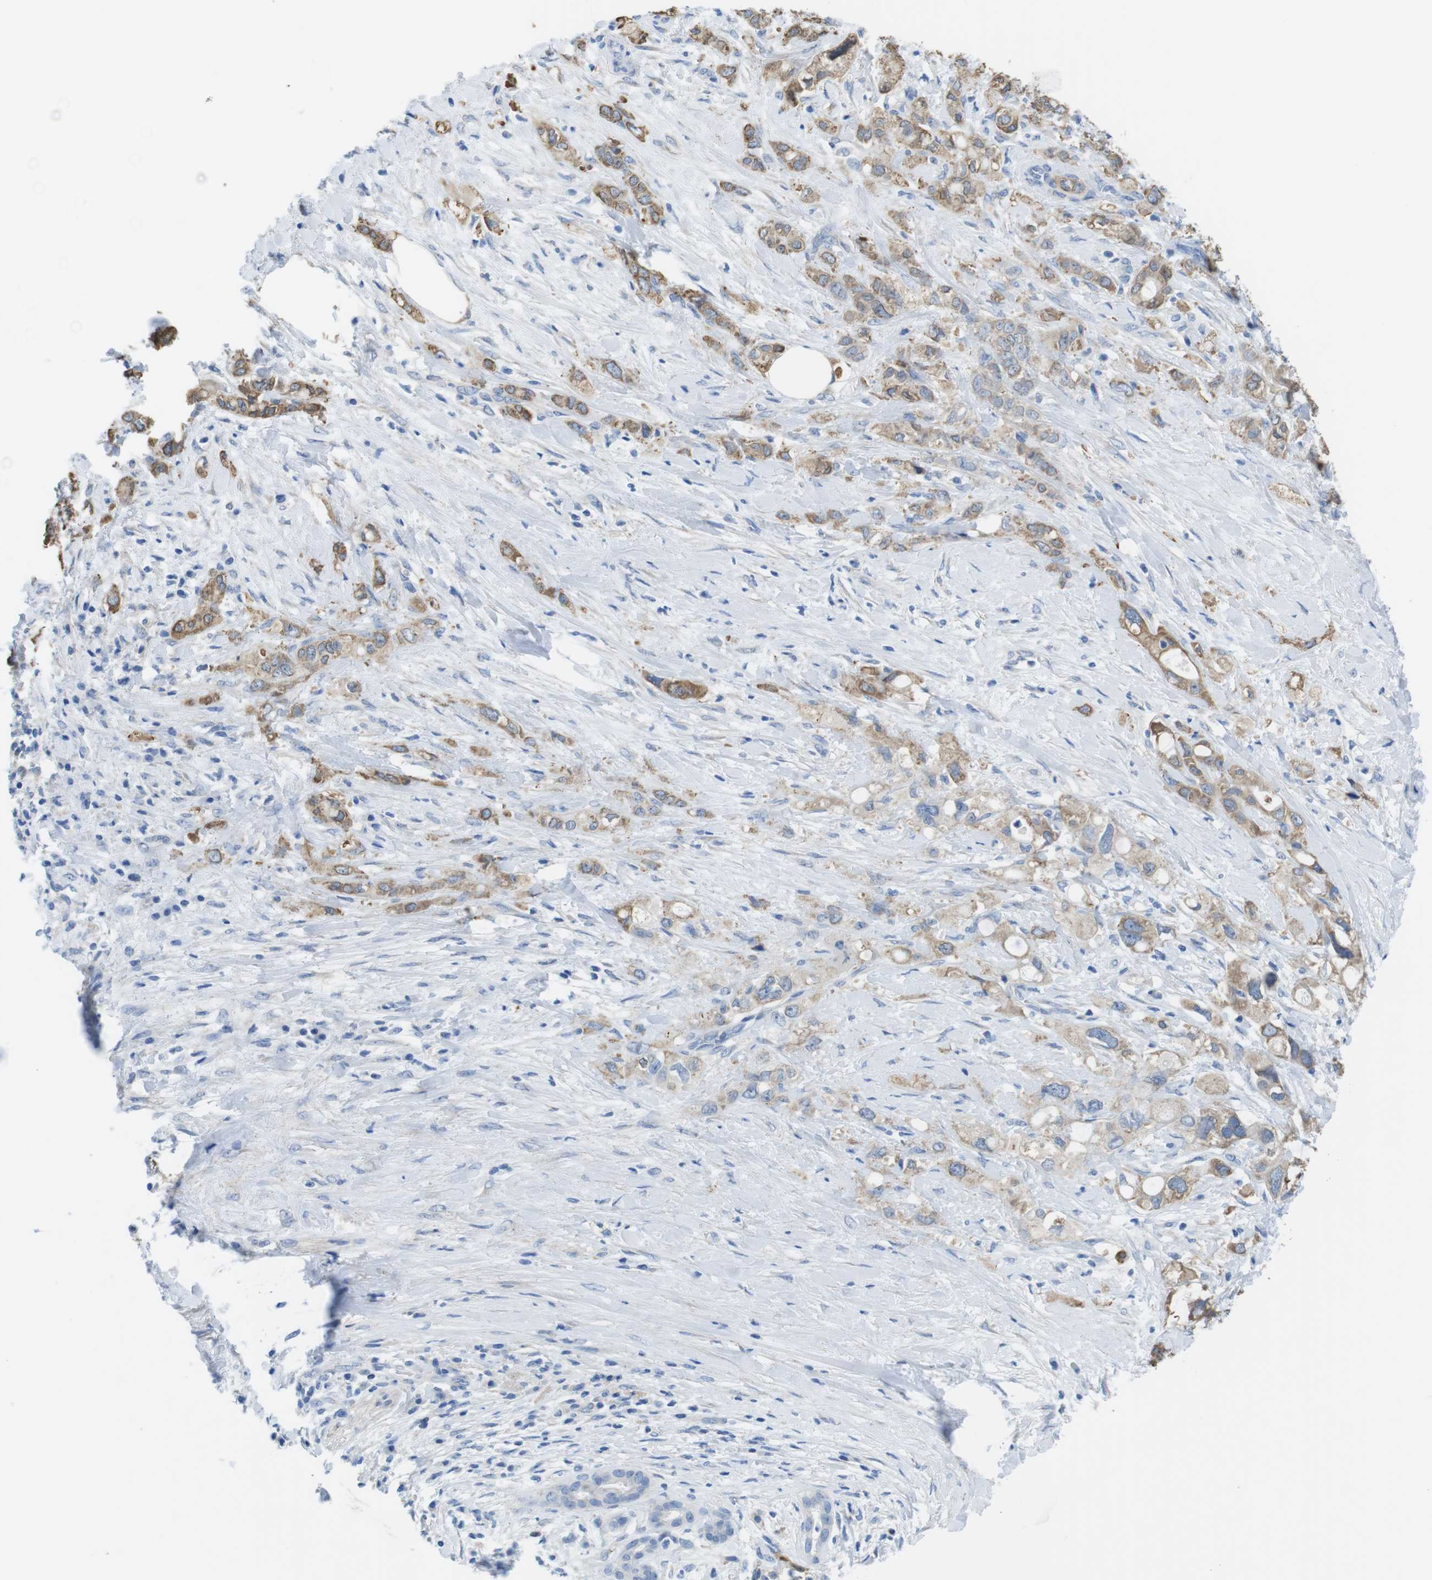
{"staining": {"intensity": "moderate", "quantity": ">75%", "location": "cytoplasmic/membranous"}, "tissue": "pancreatic cancer", "cell_type": "Tumor cells", "image_type": "cancer", "snomed": [{"axis": "morphology", "description": "Adenocarcinoma, NOS"}, {"axis": "topography", "description": "Pancreas"}], "caption": "Tumor cells reveal medium levels of moderate cytoplasmic/membranous expression in approximately >75% of cells in human pancreatic adenocarcinoma.", "gene": "CDH8", "patient": {"sex": "female", "age": 56}}